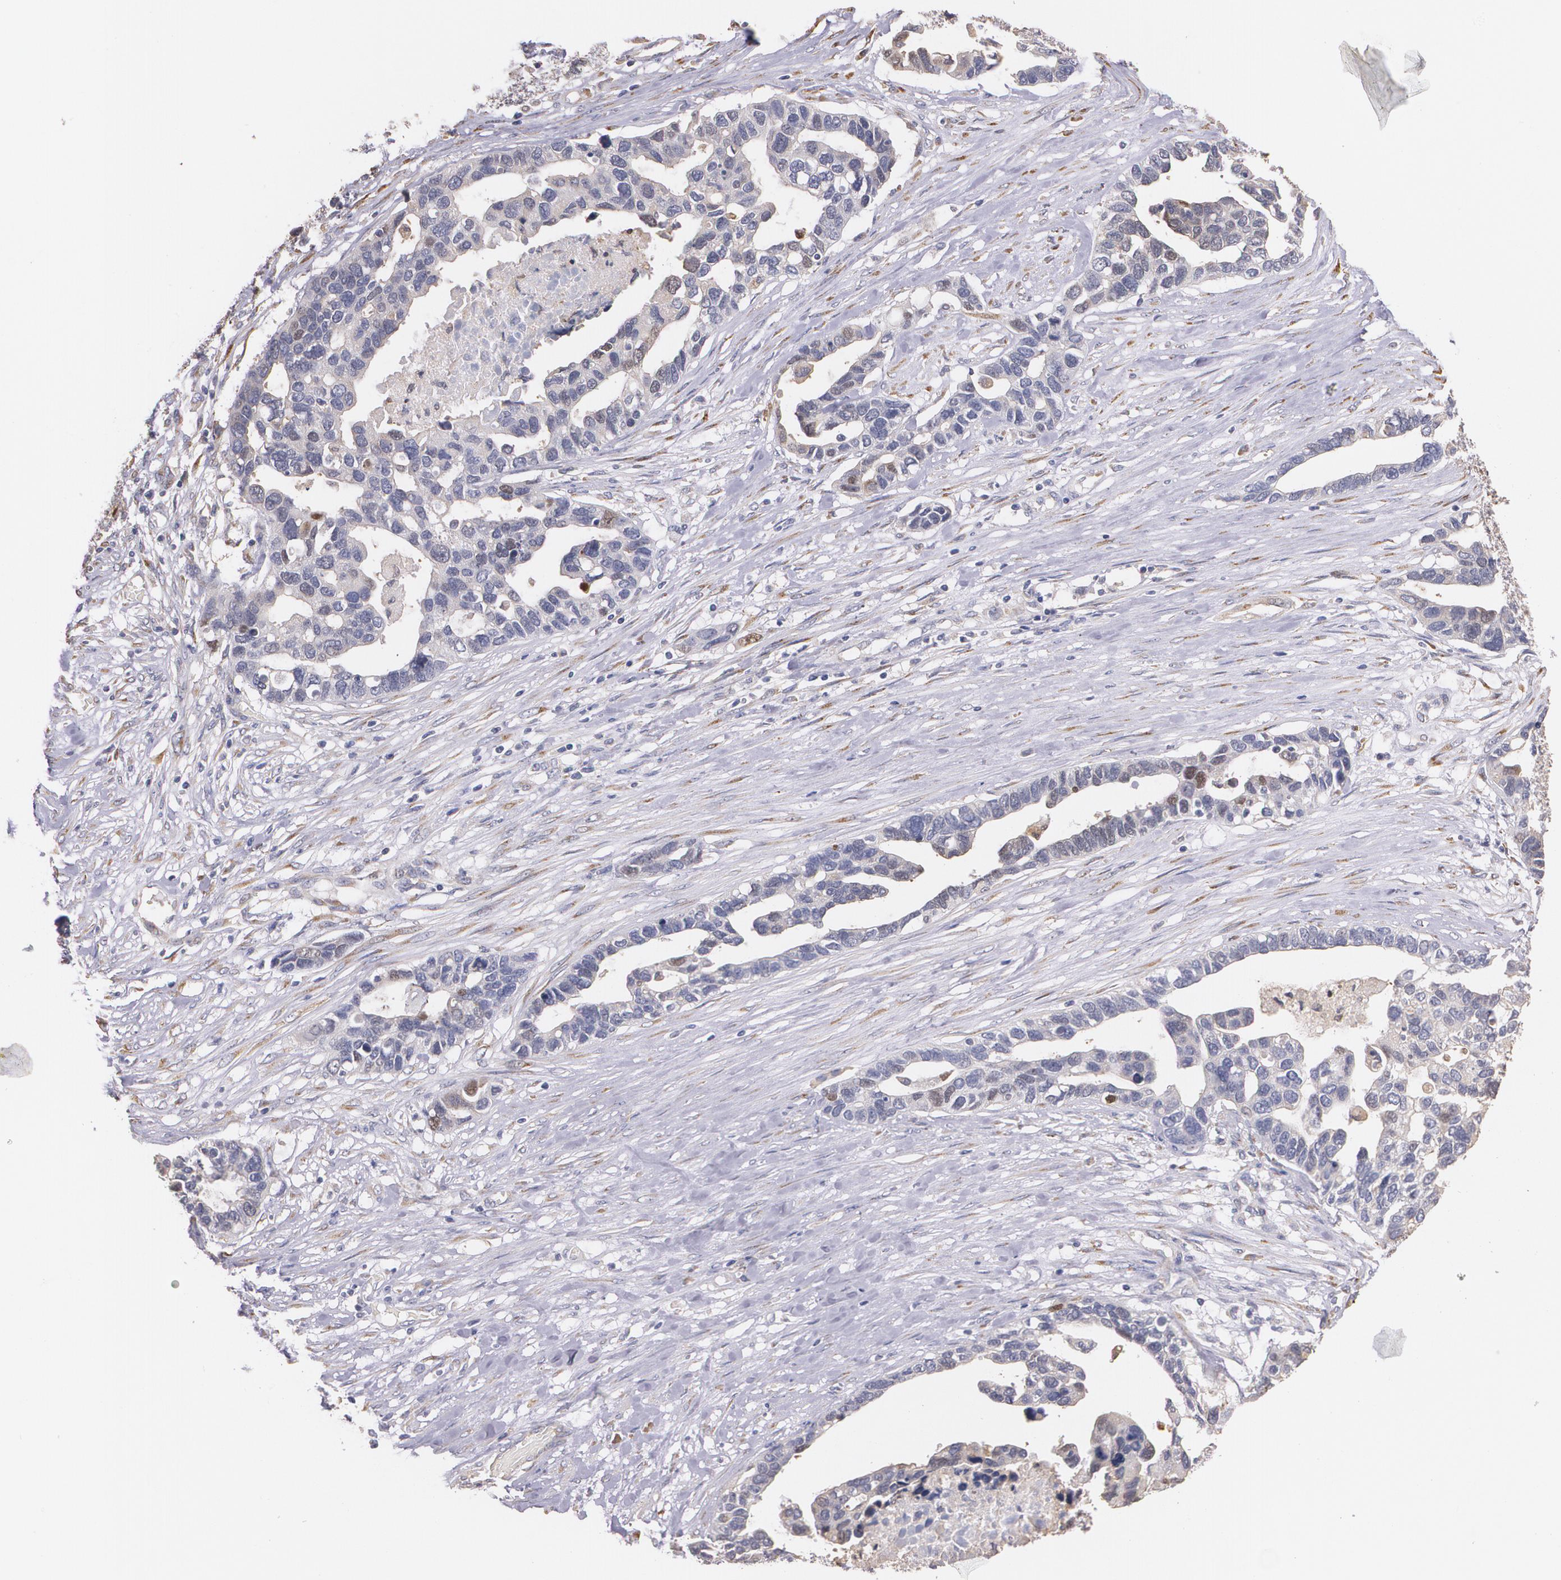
{"staining": {"intensity": "weak", "quantity": "<25%", "location": "cytoplasmic/membranous,nuclear"}, "tissue": "ovarian cancer", "cell_type": "Tumor cells", "image_type": "cancer", "snomed": [{"axis": "morphology", "description": "Cystadenocarcinoma, serous, NOS"}, {"axis": "topography", "description": "Ovary"}], "caption": "Ovarian serous cystadenocarcinoma was stained to show a protein in brown. There is no significant expression in tumor cells.", "gene": "ATF3", "patient": {"sex": "female", "age": 54}}